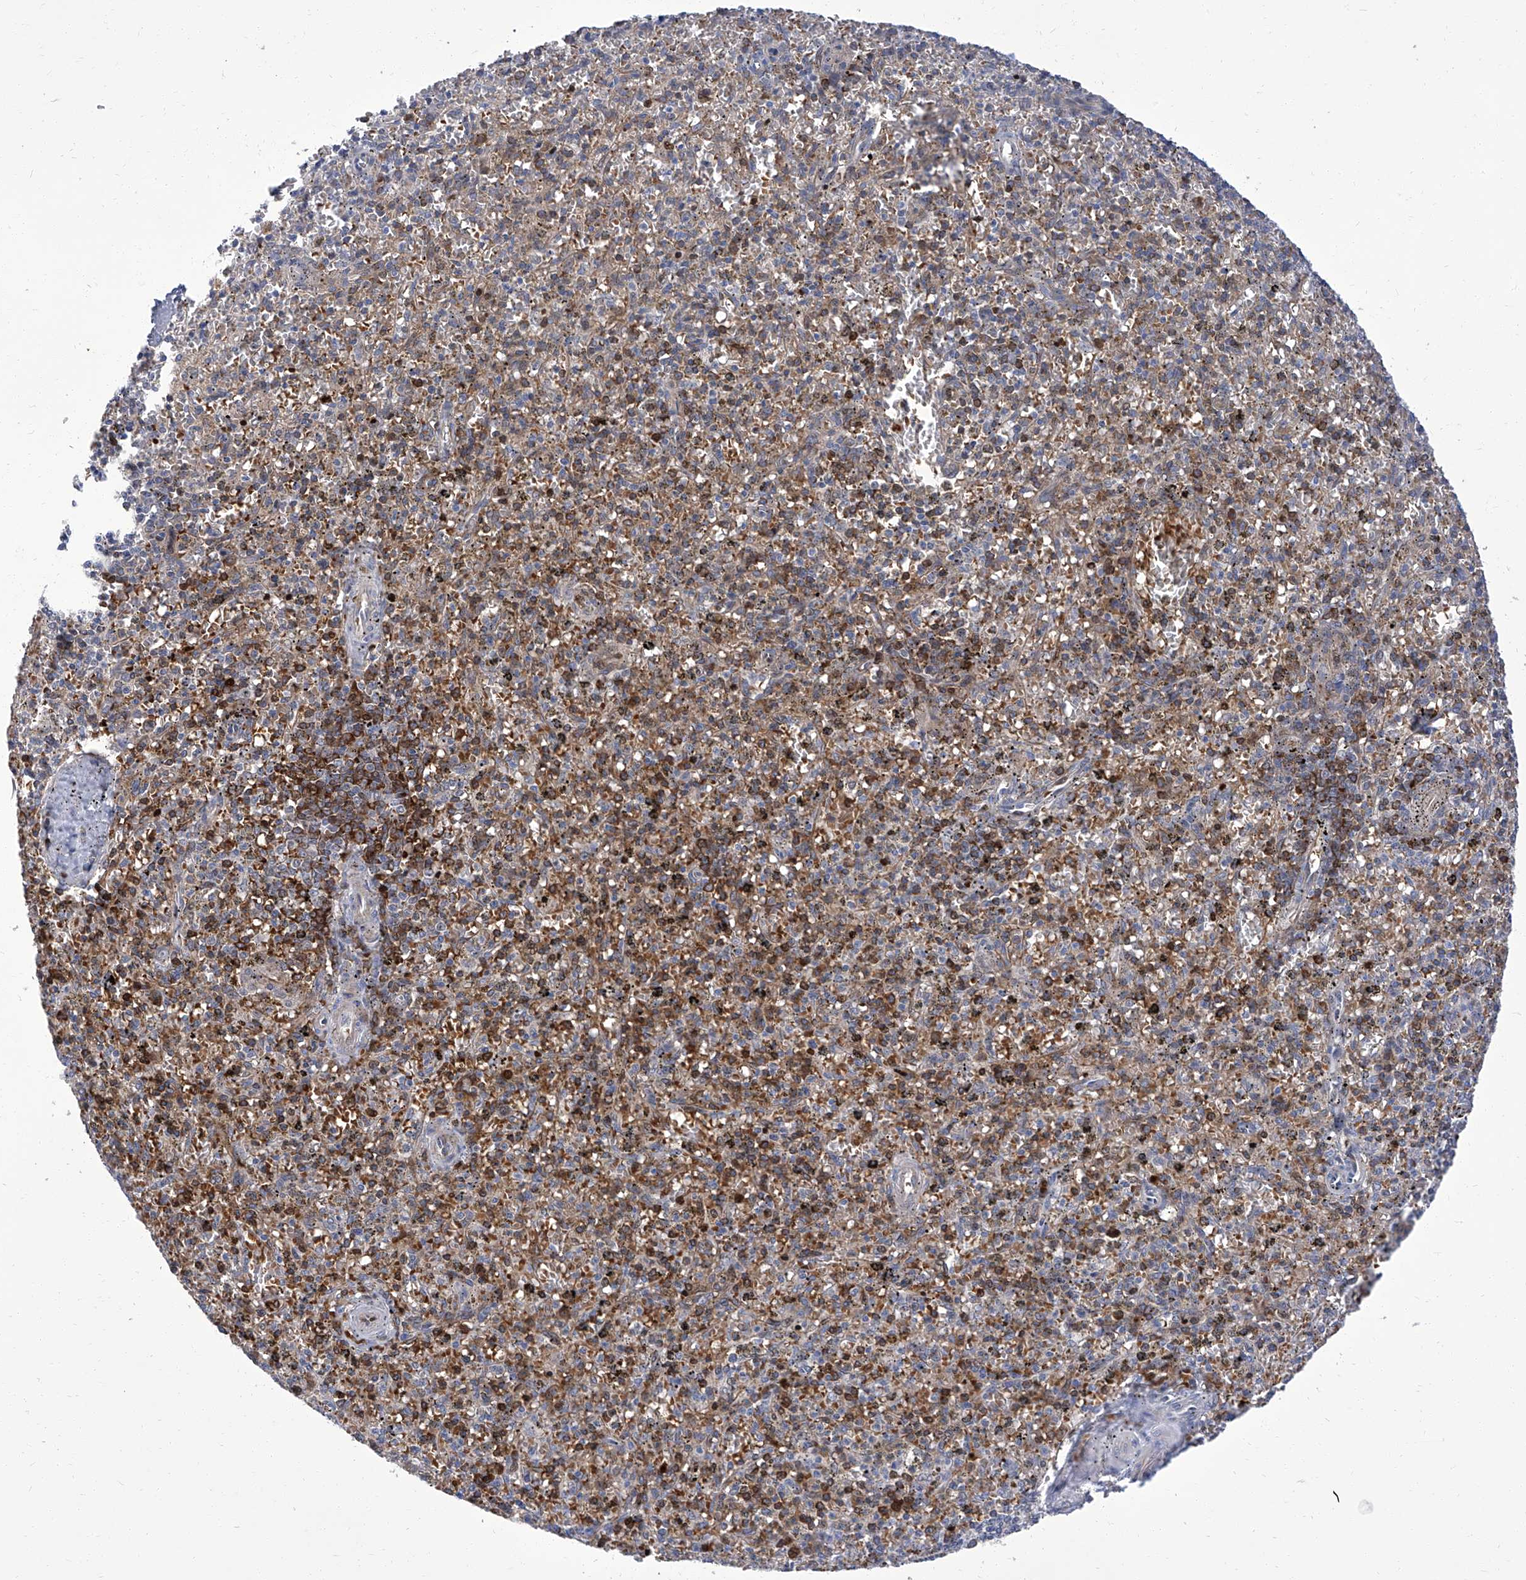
{"staining": {"intensity": "moderate", "quantity": "<25%", "location": "cytoplasmic/membranous"}, "tissue": "spleen", "cell_type": "Cells in red pulp", "image_type": "normal", "snomed": [{"axis": "morphology", "description": "Normal tissue, NOS"}, {"axis": "topography", "description": "Spleen"}], "caption": "A photomicrograph of human spleen stained for a protein reveals moderate cytoplasmic/membranous brown staining in cells in red pulp.", "gene": "PARD3", "patient": {"sex": "male", "age": 72}}